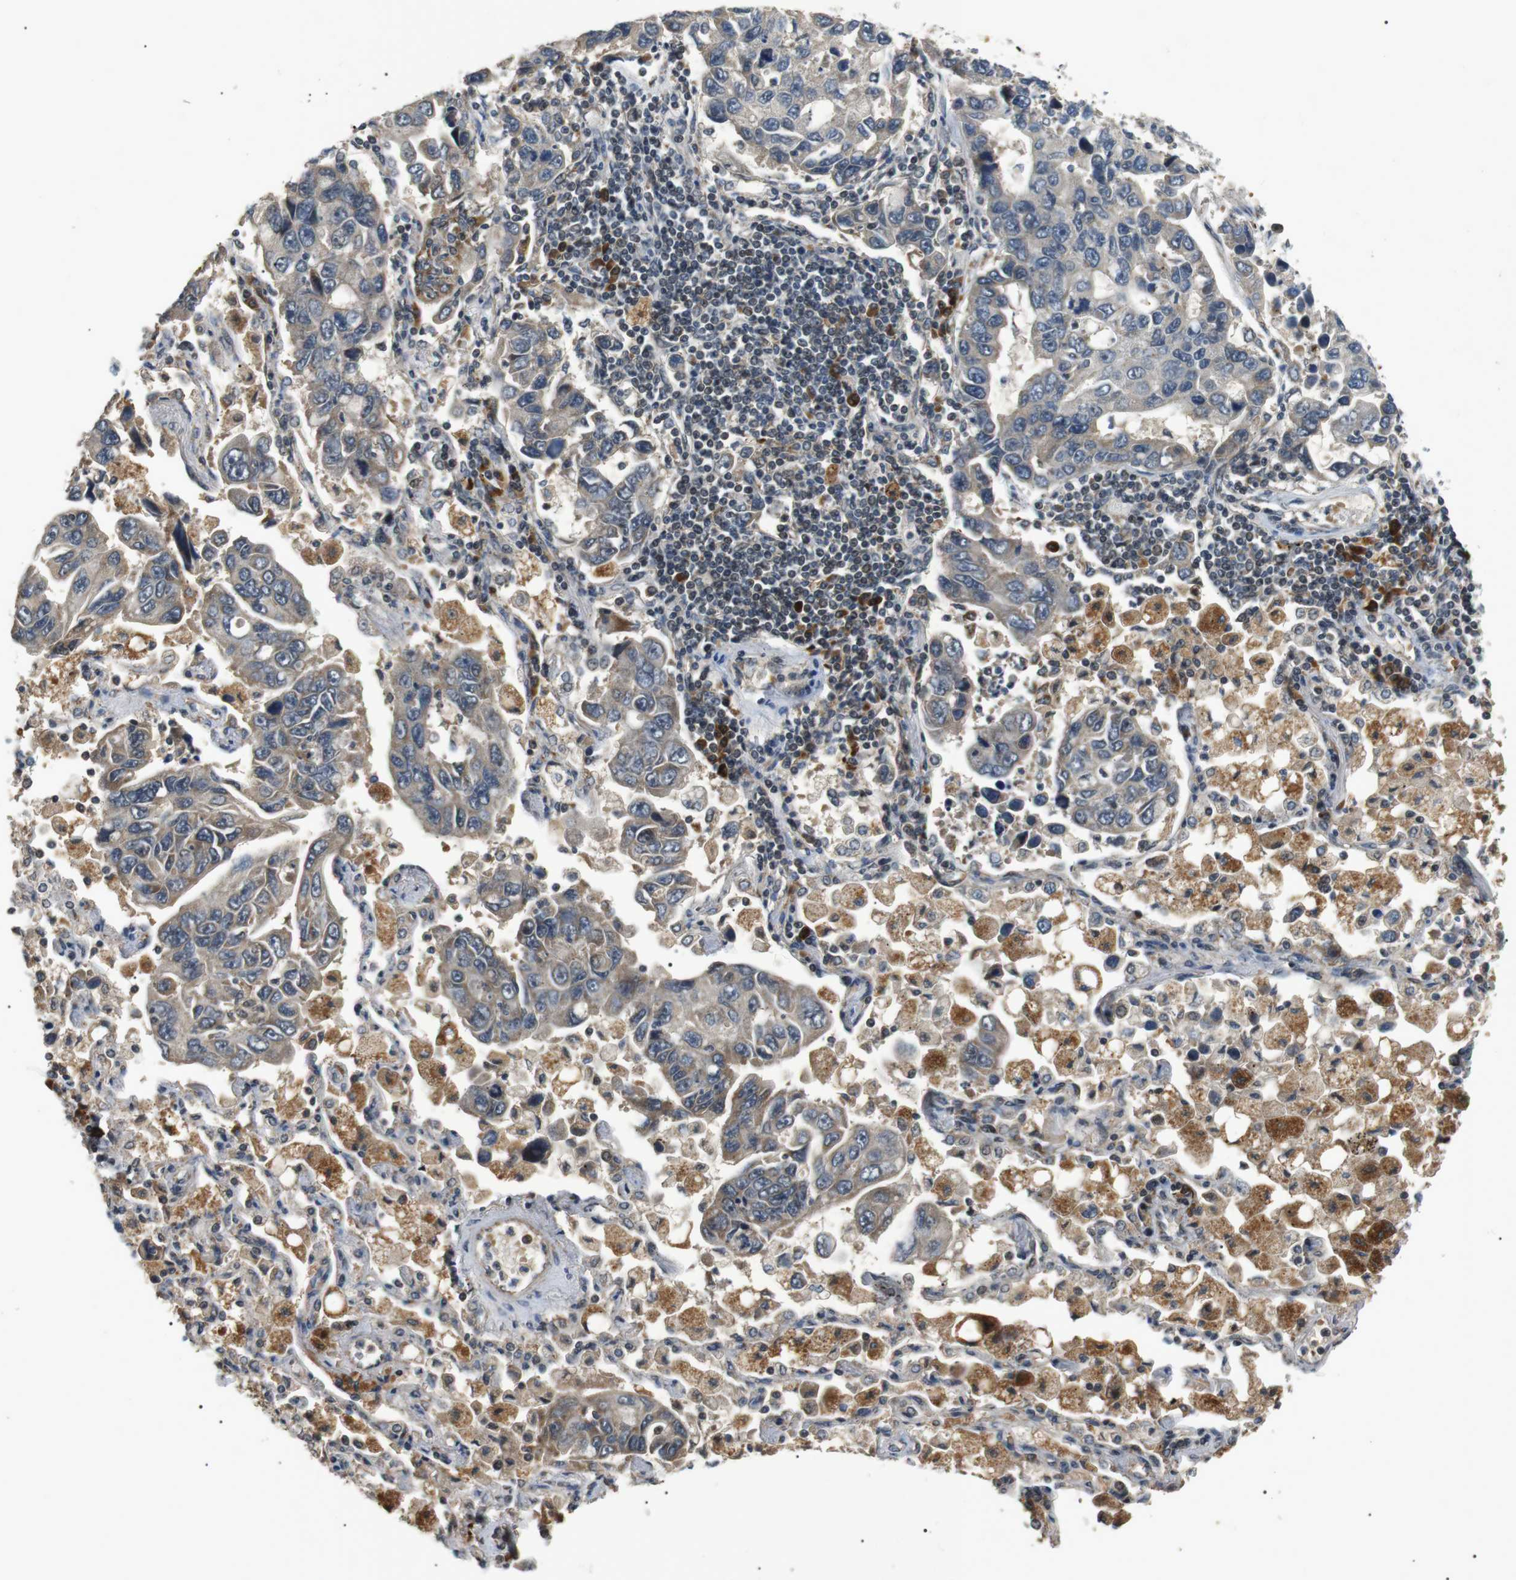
{"staining": {"intensity": "negative", "quantity": "none", "location": "none"}, "tissue": "lung cancer", "cell_type": "Tumor cells", "image_type": "cancer", "snomed": [{"axis": "morphology", "description": "Adenocarcinoma, NOS"}, {"axis": "topography", "description": "Lung"}], "caption": "Micrograph shows no protein staining in tumor cells of lung cancer (adenocarcinoma) tissue.", "gene": "HSPA13", "patient": {"sex": "male", "age": 64}}